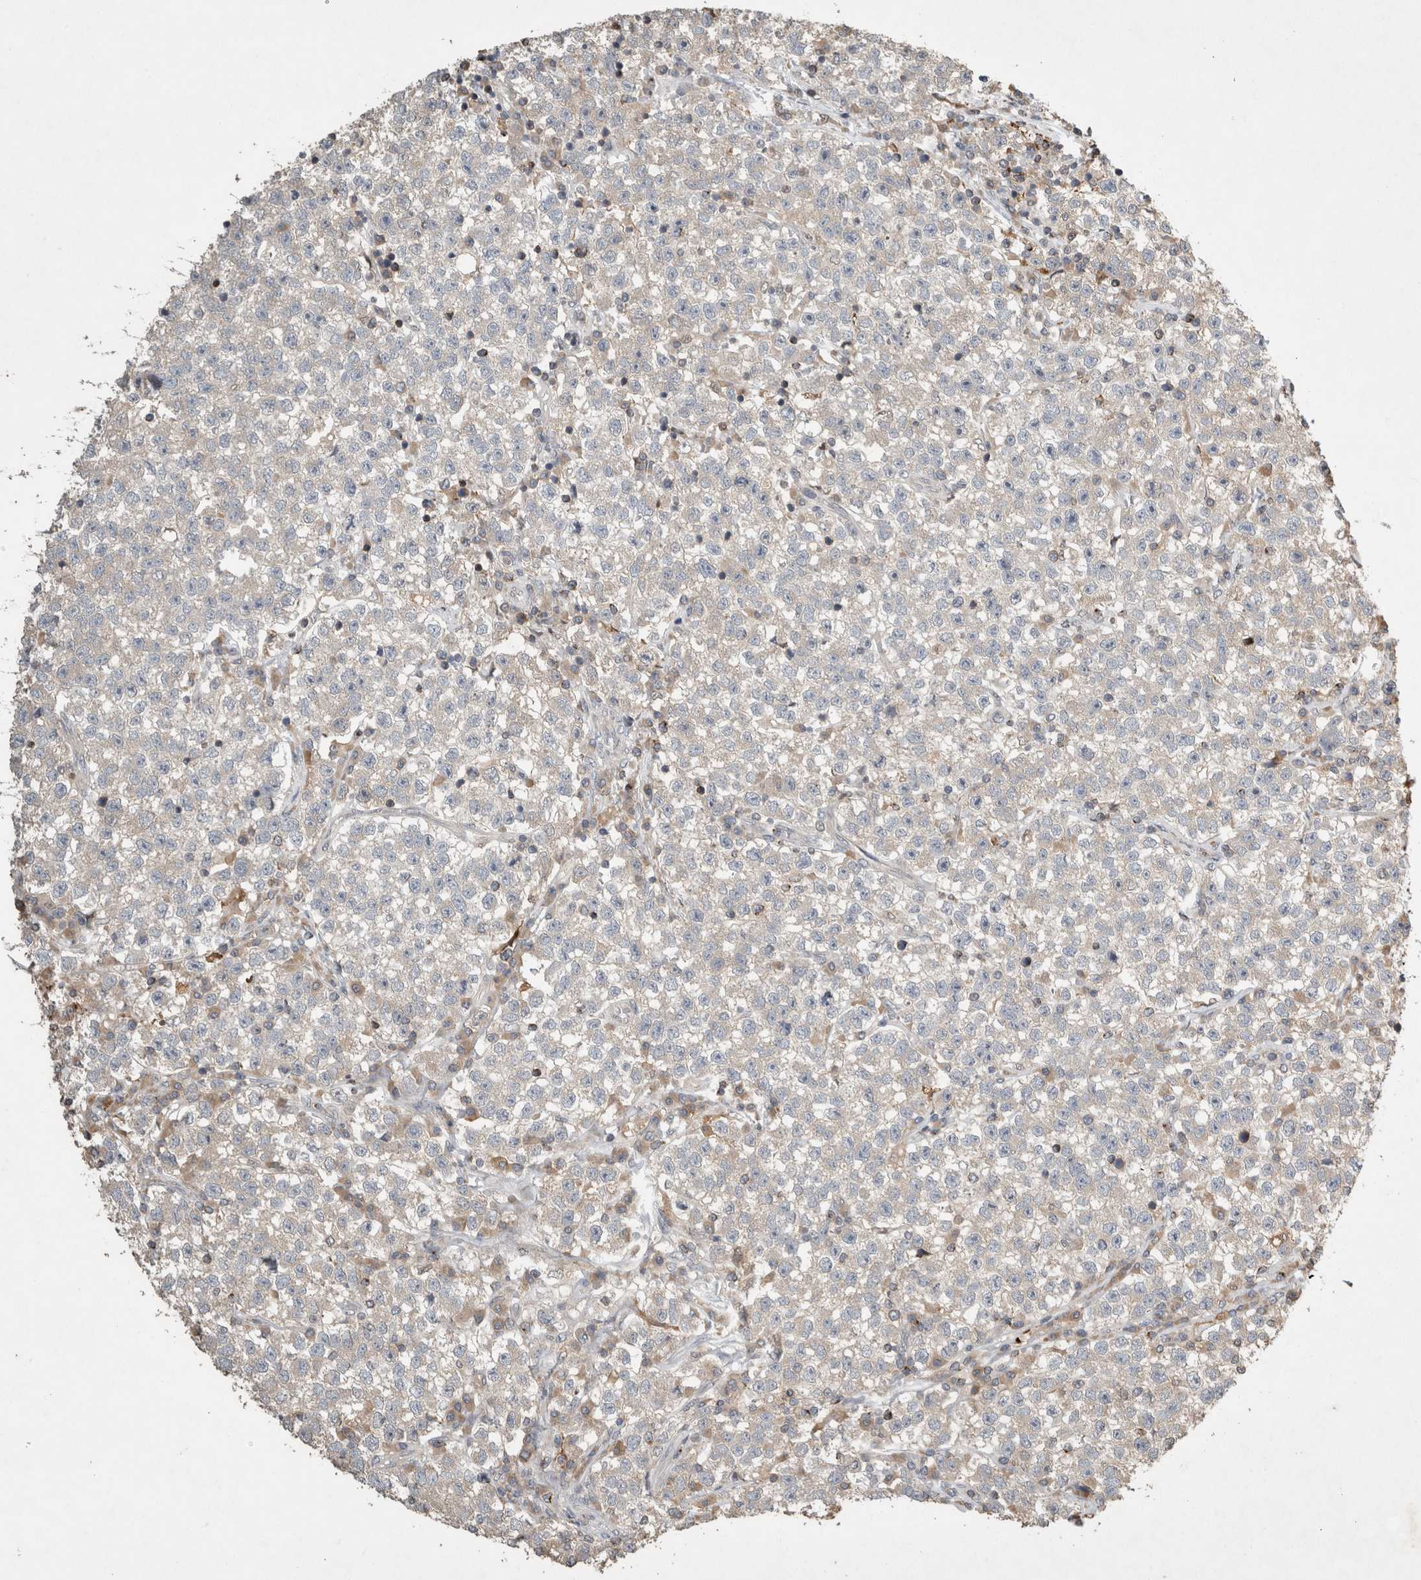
{"staining": {"intensity": "negative", "quantity": "none", "location": "none"}, "tissue": "testis cancer", "cell_type": "Tumor cells", "image_type": "cancer", "snomed": [{"axis": "morphology", "description": "Seminoma, NOS"}, {"axis": "topography", "description": "Testis"}], "caption": "DAB (3,3'-diaminobenzidine) immunohistochemical staining of testis cancer reveals no significant expression in tumor cells.", "gene": "SERAC1", "patient": {"sex": "male", "age": 22}}